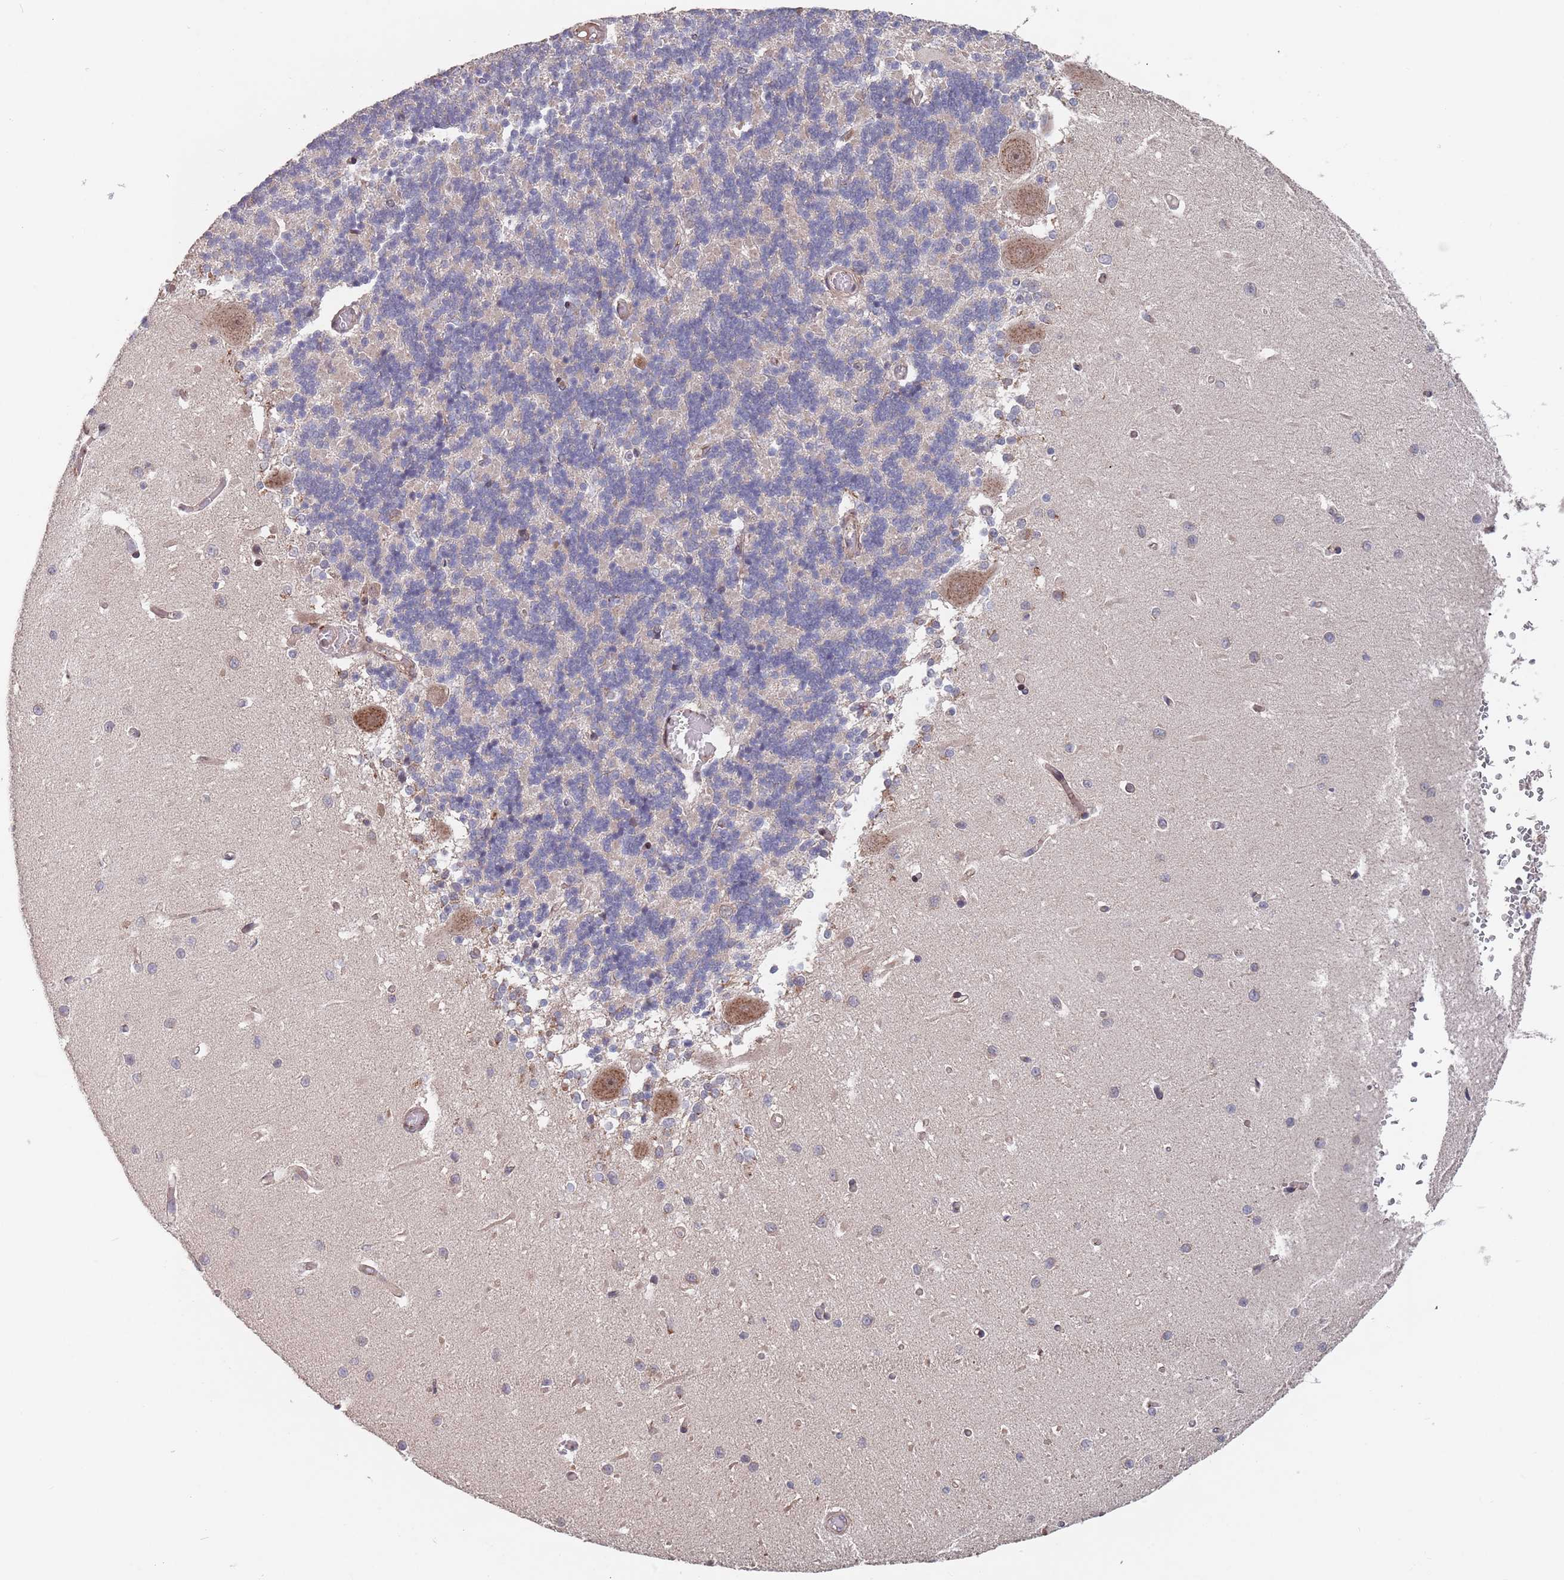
{"staining": {"intensity": "negative", "quantity": "none", "location": "none"}, "tissue": "cerebellum", "cell_type": "Cells in granular layer", "image_type": "normal", "snomed": [{"axis": "morphology", "description": "Normal tissue, NOS"}, {"axis": "topography", "description": "Cerebellum"}], "caption": "The micrograph exhibits no significant positivity in cells in granular layer of cerebellum.", "gene": "UNC45A", "patient": {"sex": "male", "age": 37}}